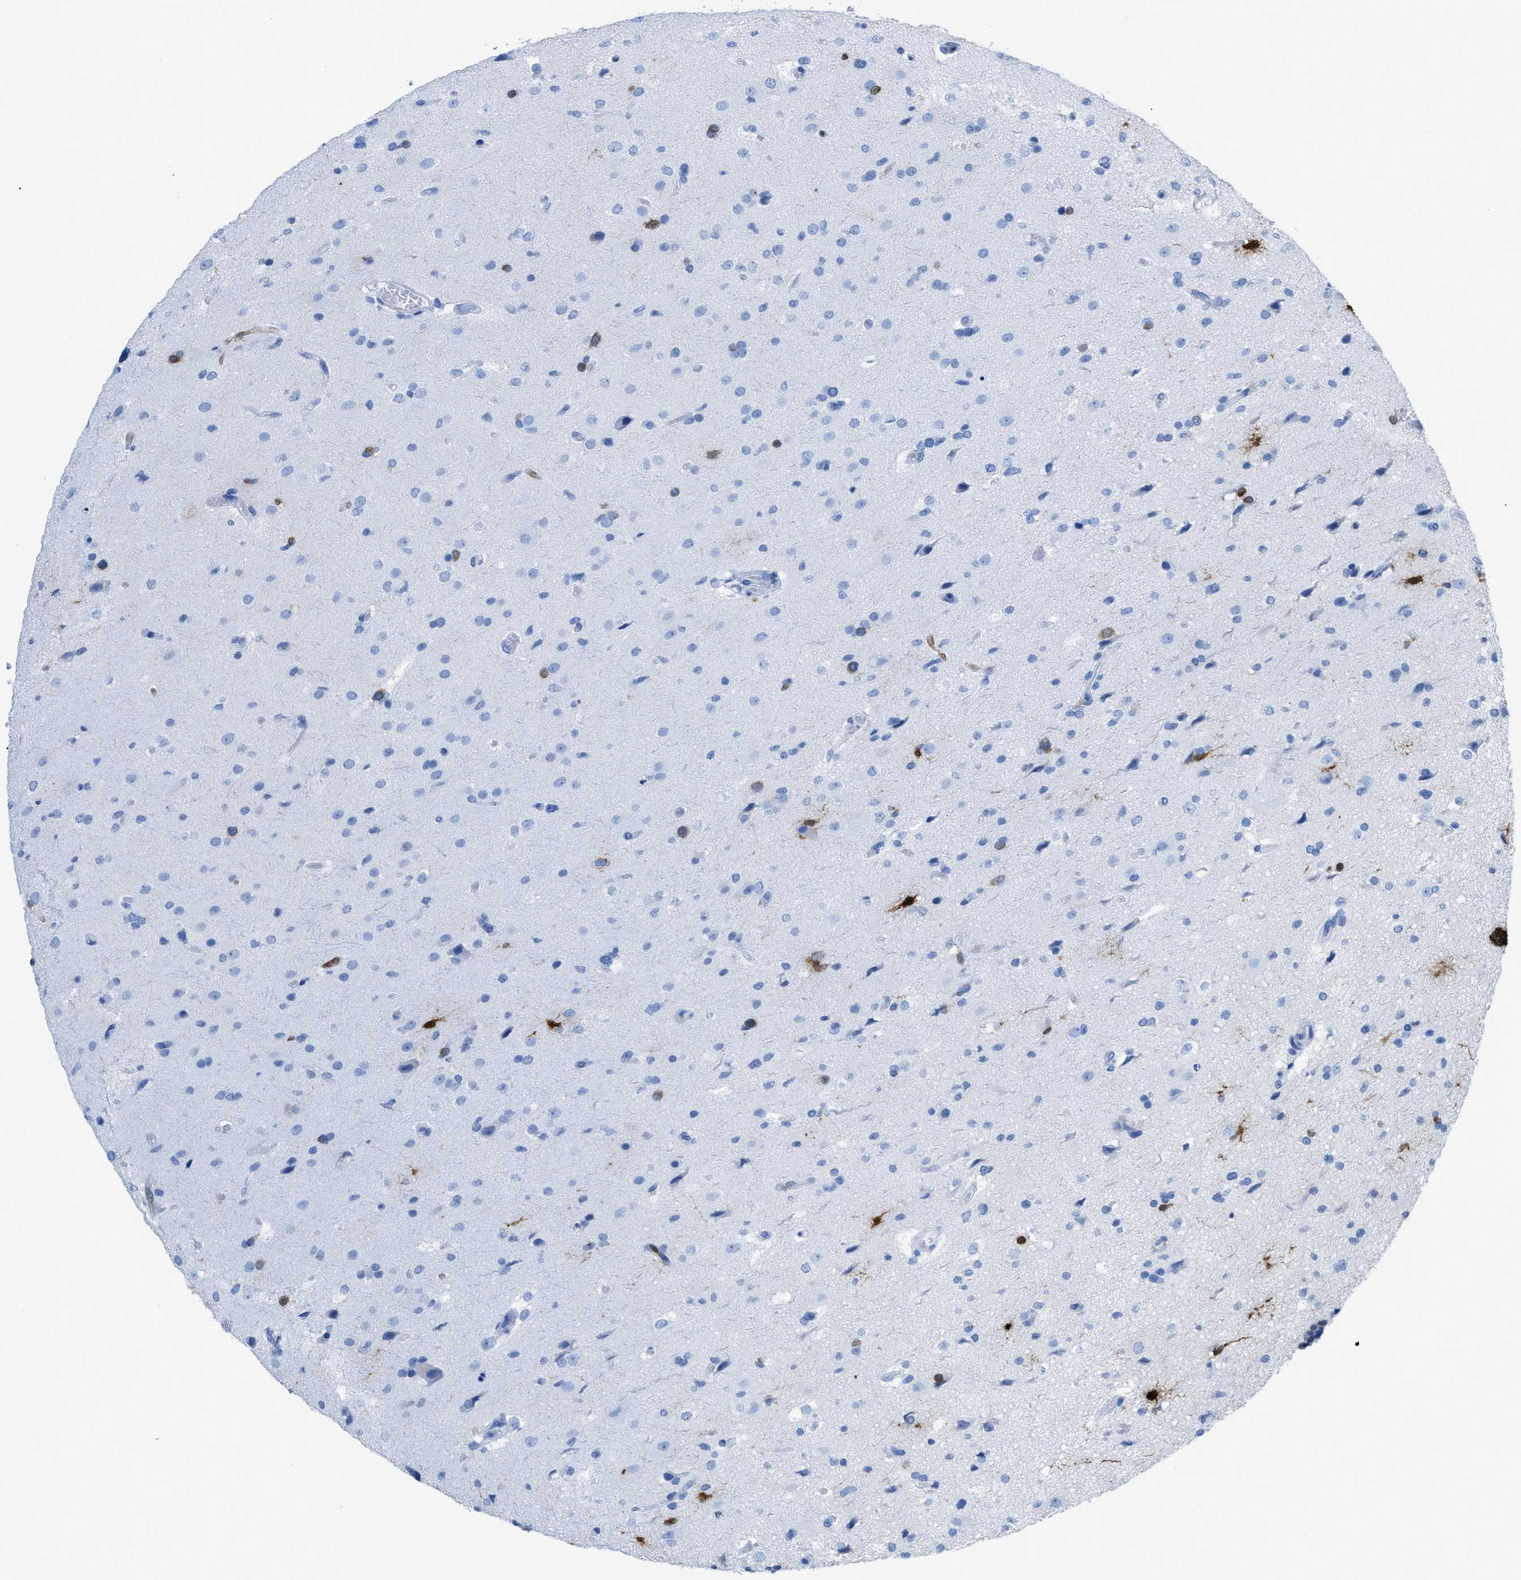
{"staining": {"intensity": "negative", "quantity": "none", "location": "none"}, "tissue": "glioma", "cell_type": "Tumor cells", "image_type": "cancer", "snomed": [{"axis": "morphology", "description": "Glioma, malignant, High grade"}, {"axis": "topography", "description": "Brain"}], "caption": "Tumor cells are negative for brown protein staining in glioma.", "gene": "CDKN2A", "patient": {"sex": "male", "age": 33}}